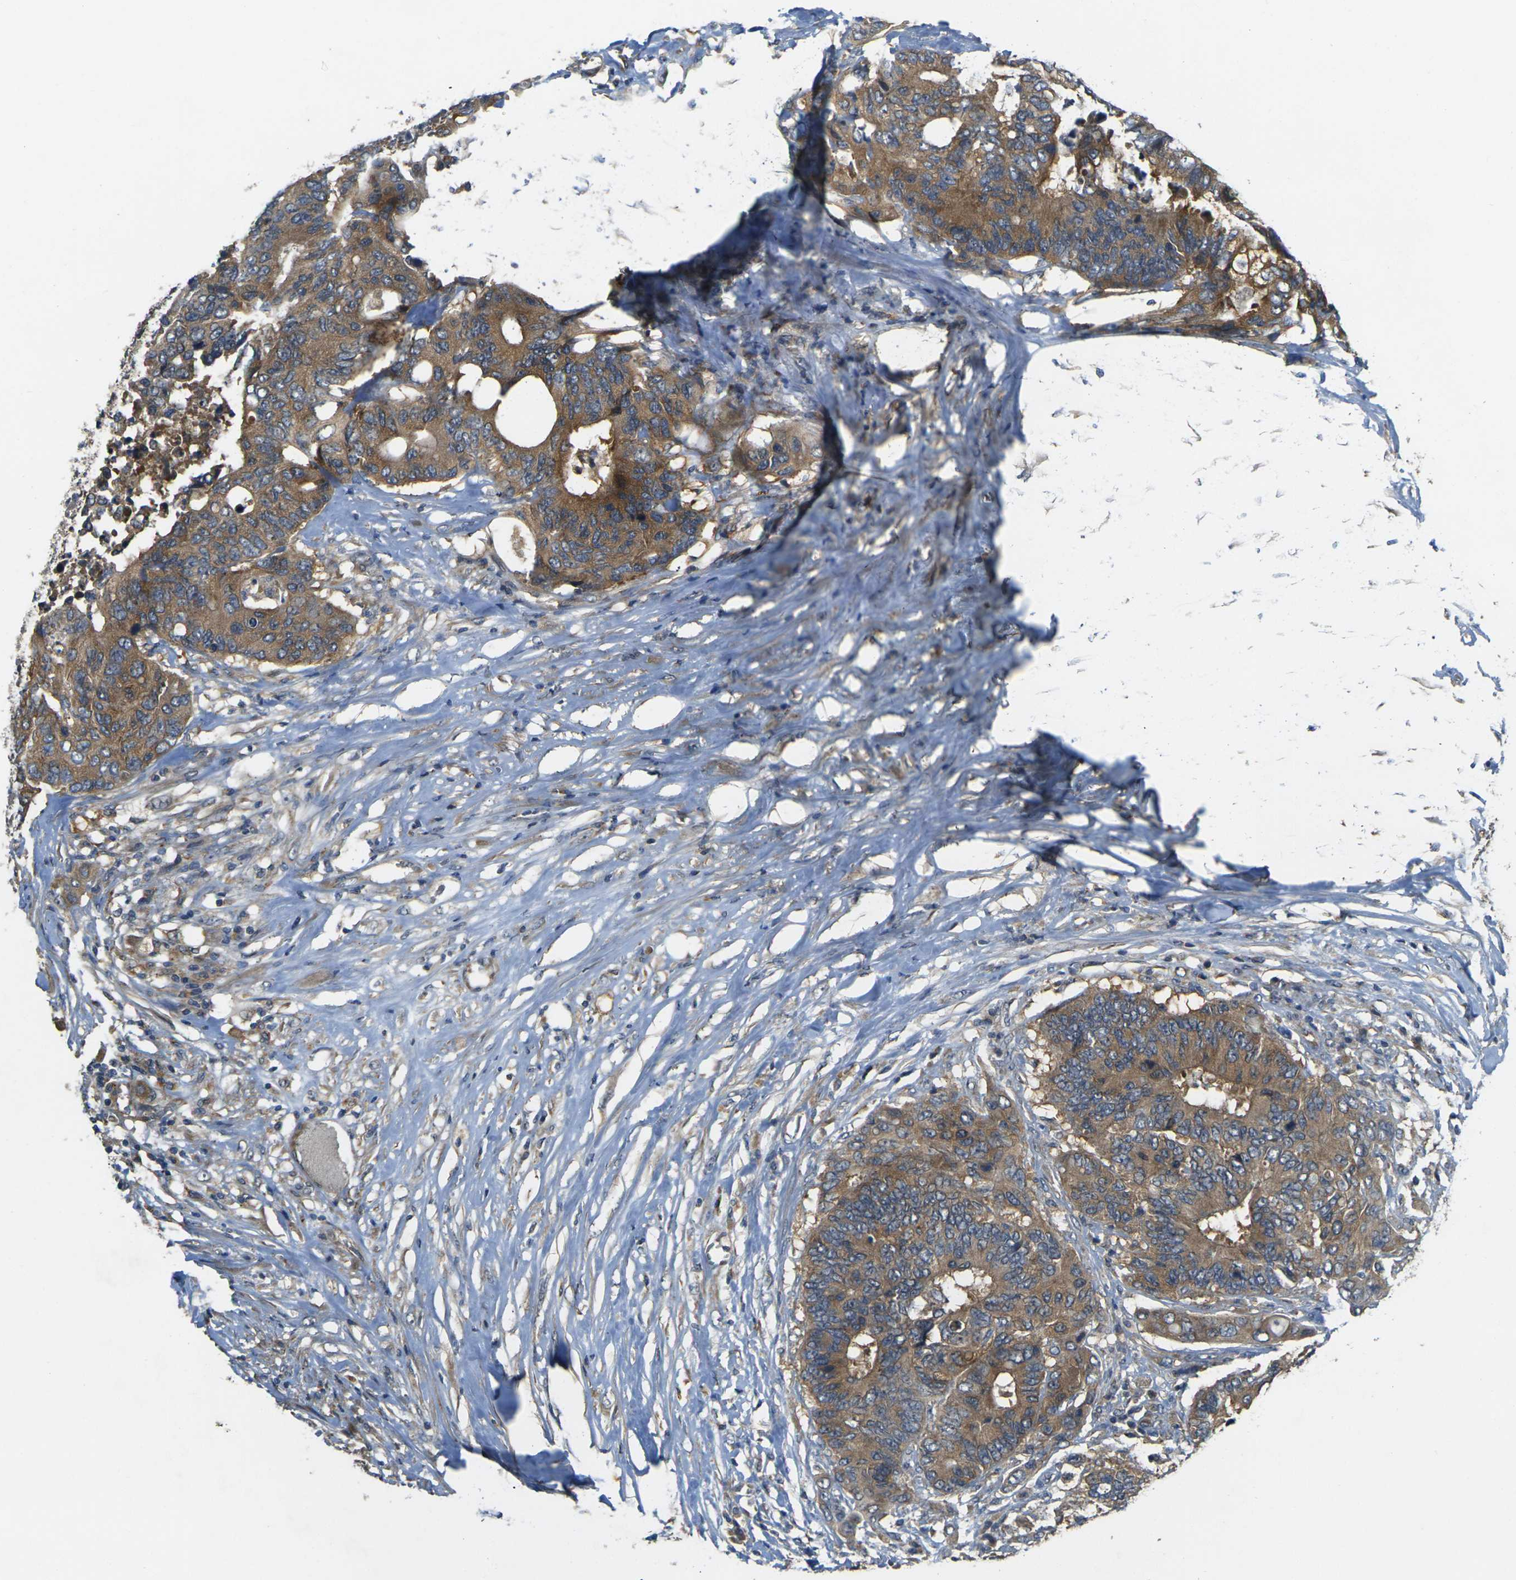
{"staining": {"intensity": "strong", "quantity": ">75%", "location": "cytoplasmic/membranous"}, "tissue": "colorectal cancer", "cell_type": "Tumor cells", "image_type": "cancer", "snomed": [{"axis": "morphology", "description": "Adenocarcinoma, NOS"}, {"axis": "topography", "description": "Rectum"}], "caption": "Protein staining of adenocarcinoma (colorectal) tissue displays strong cytoplasmic/membranous expression in about >75% of tumor cells. (brown staining indicates protein expression, while blue staining denotes nuclei).", "gene": "GNA12", "patient": {"sex": "male", "age": 55}}